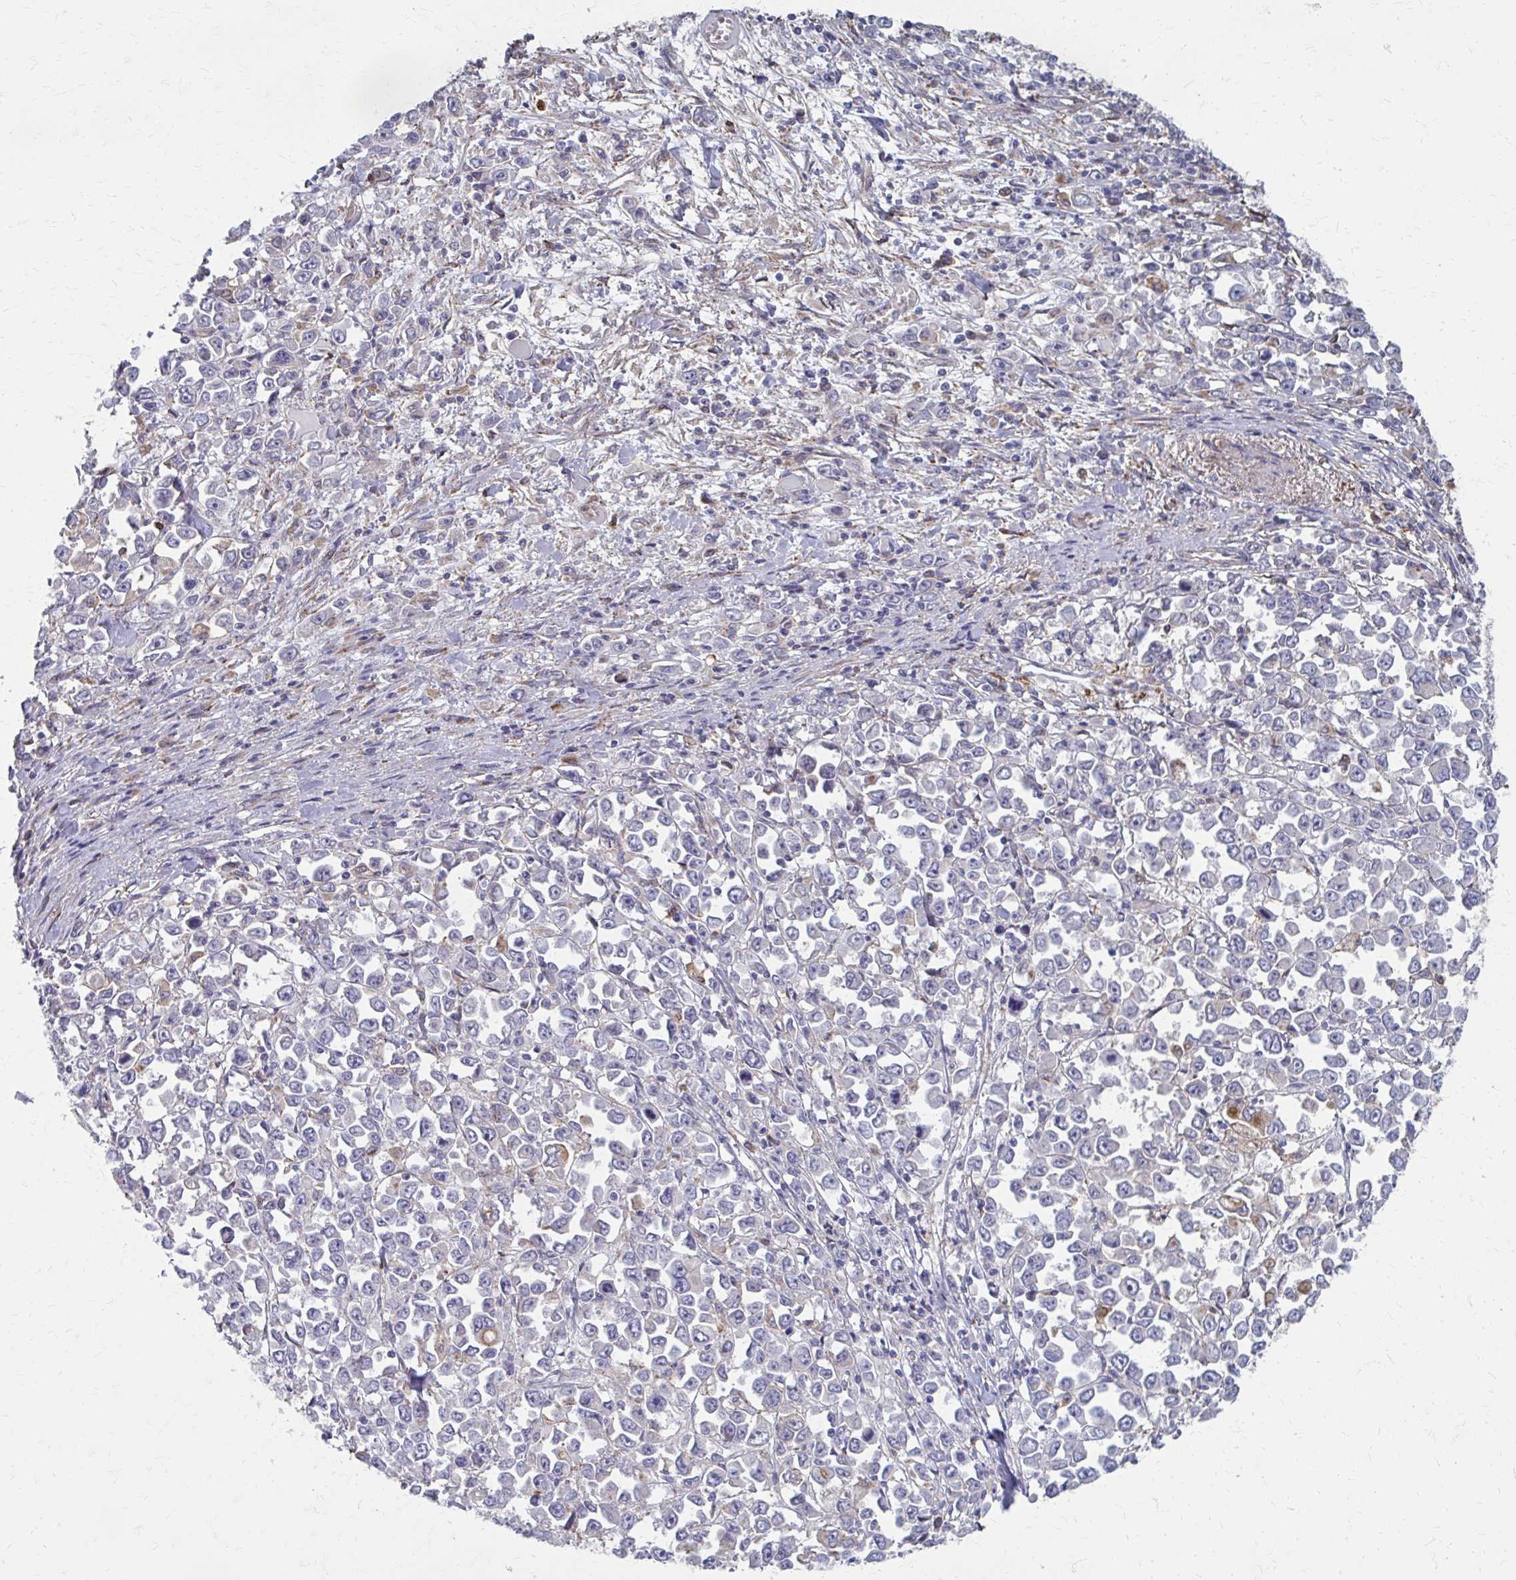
{"staining": {"intensity": "weak", "quantity": "<25%", "location": "cytoplasmic/membranous"}, "tissue": "stomach cancer", "cell_type": "Tumor cells", "image_type": "cancer", "snomed": [{"axis": "morphology", "description": "Adenocarcinoma, NOS"}, {"axis": "topography", "description": "Stomach, upper"}], "caption": "This image is of adenocarcinoma (stomach) stained with immunohistochemistry to label a protein in brown with the nuclei are counter-stained blue. There is no positivity in tumor cells.", "gene": "MMP14", "patient": {"sex": "male", "age": 70}}